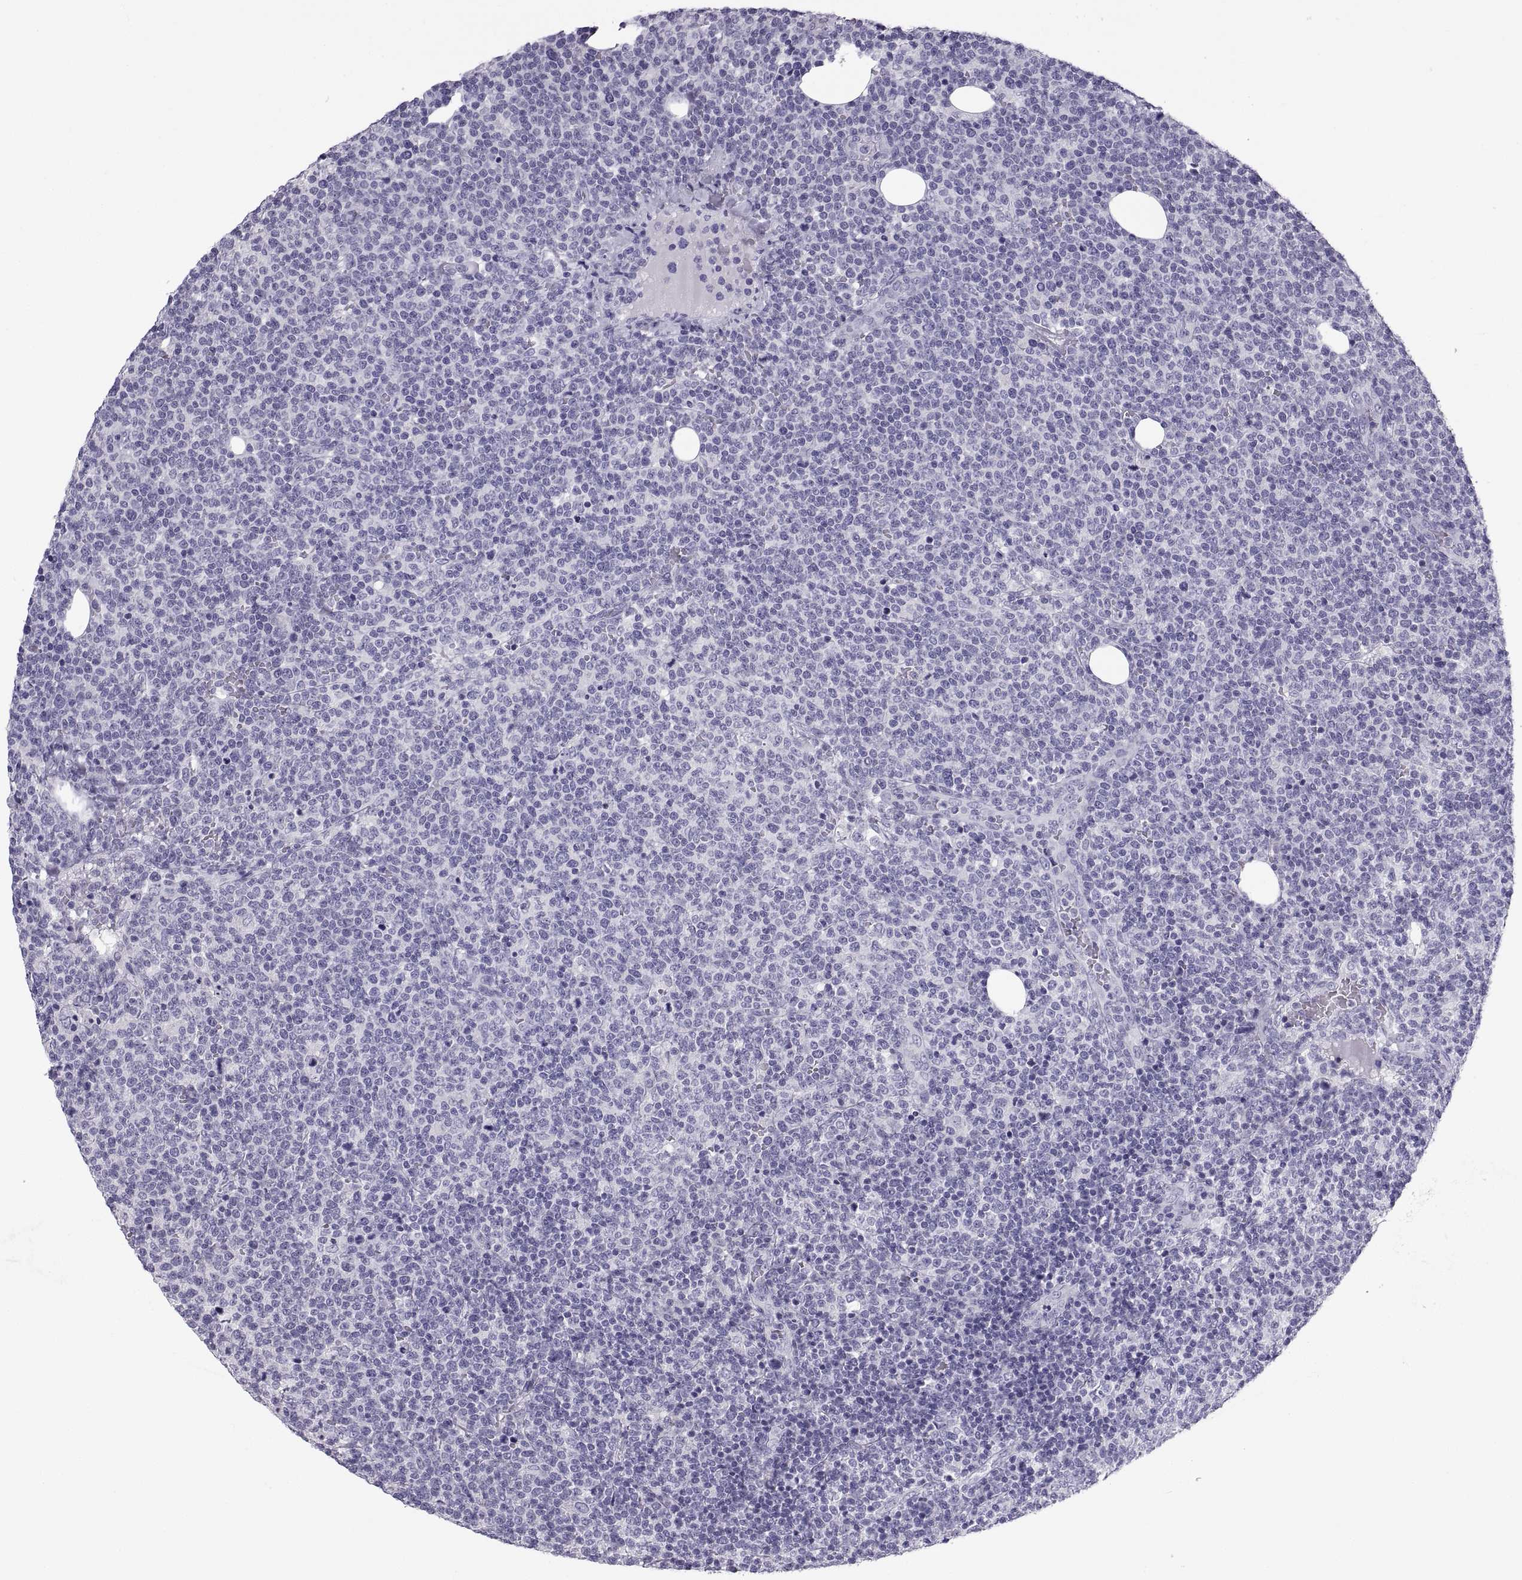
{"staining": {"intensity": "negative", "quantity": "none", "location": "none"}, "tissue": "lymphoma", "cell_type": "Tumor cells", "image_type": "cancer", "snomed": [{"axis": "morphology", "description": "Malignant lymphoma, non-Hodgkin's type, High grade"}, {"axis": "topography", "description": "Lymph node"}], "caption": "A photomicrograph of malignant lymphoma, non-Hodgkin's type (high-grade) stained for a protein demonstrates no brown staining in tumor cells.", "gene": "PCSK1N", "patient": {"sex": "male", "age": 61}}